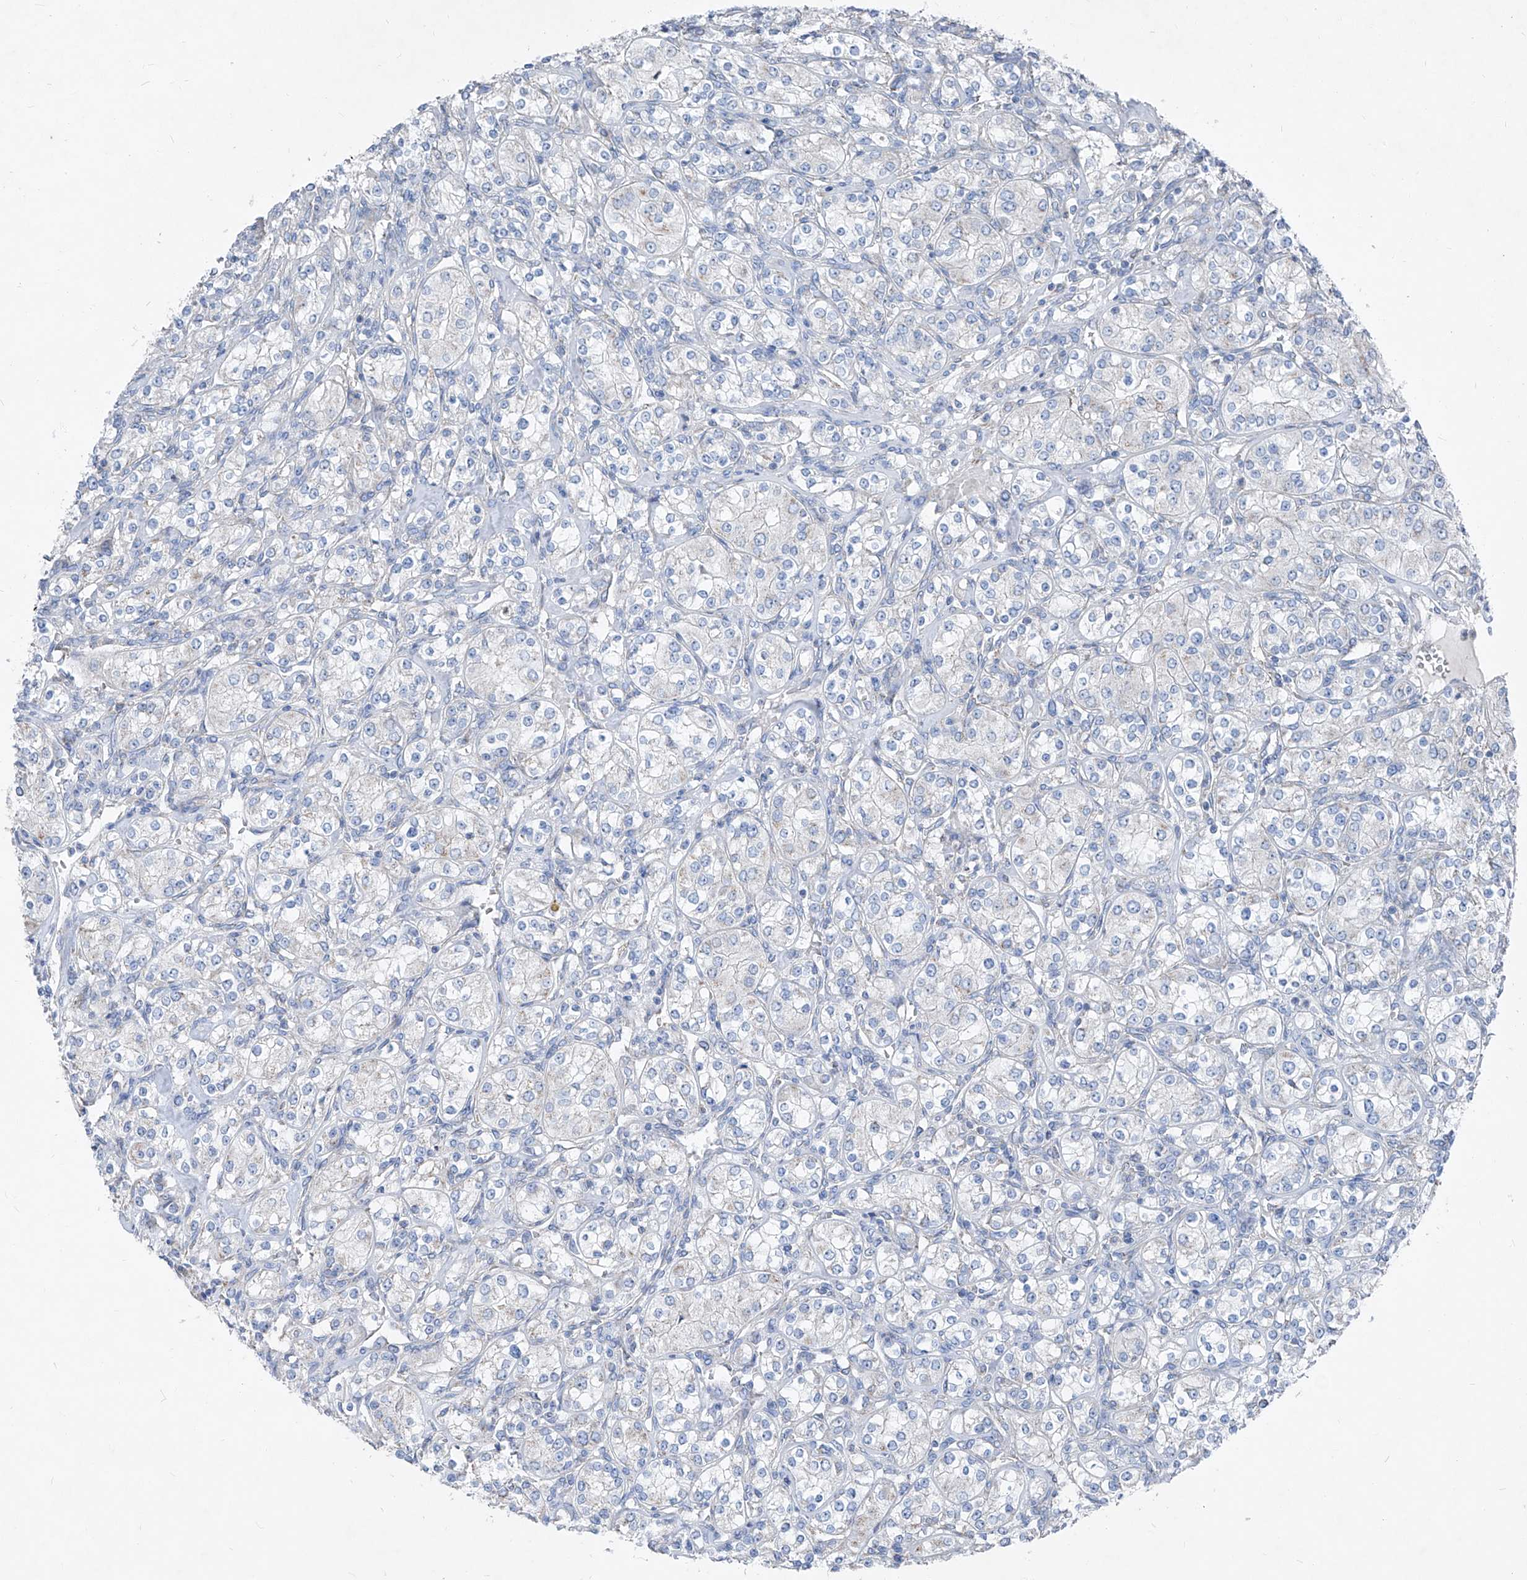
{"staining": {"intensity": "negative", "quantity": "none", "location": "none"}, "tissue": "renal cancer", "cell_type": "Tumor cells", "image_type": "cancer", "snomed": [{"axis": "morphology", "description": "Adenocarcinoma, NOS"}, {"axis": "topography", "description": "Kidney"}], "caption": "Protein analysis of renal adenocarcinoma exhibits no significant staining in tumor cells. Nuclei are stained in blue.", "gene": "AGPS", "patient": {"sex": "male", "age": 77}}